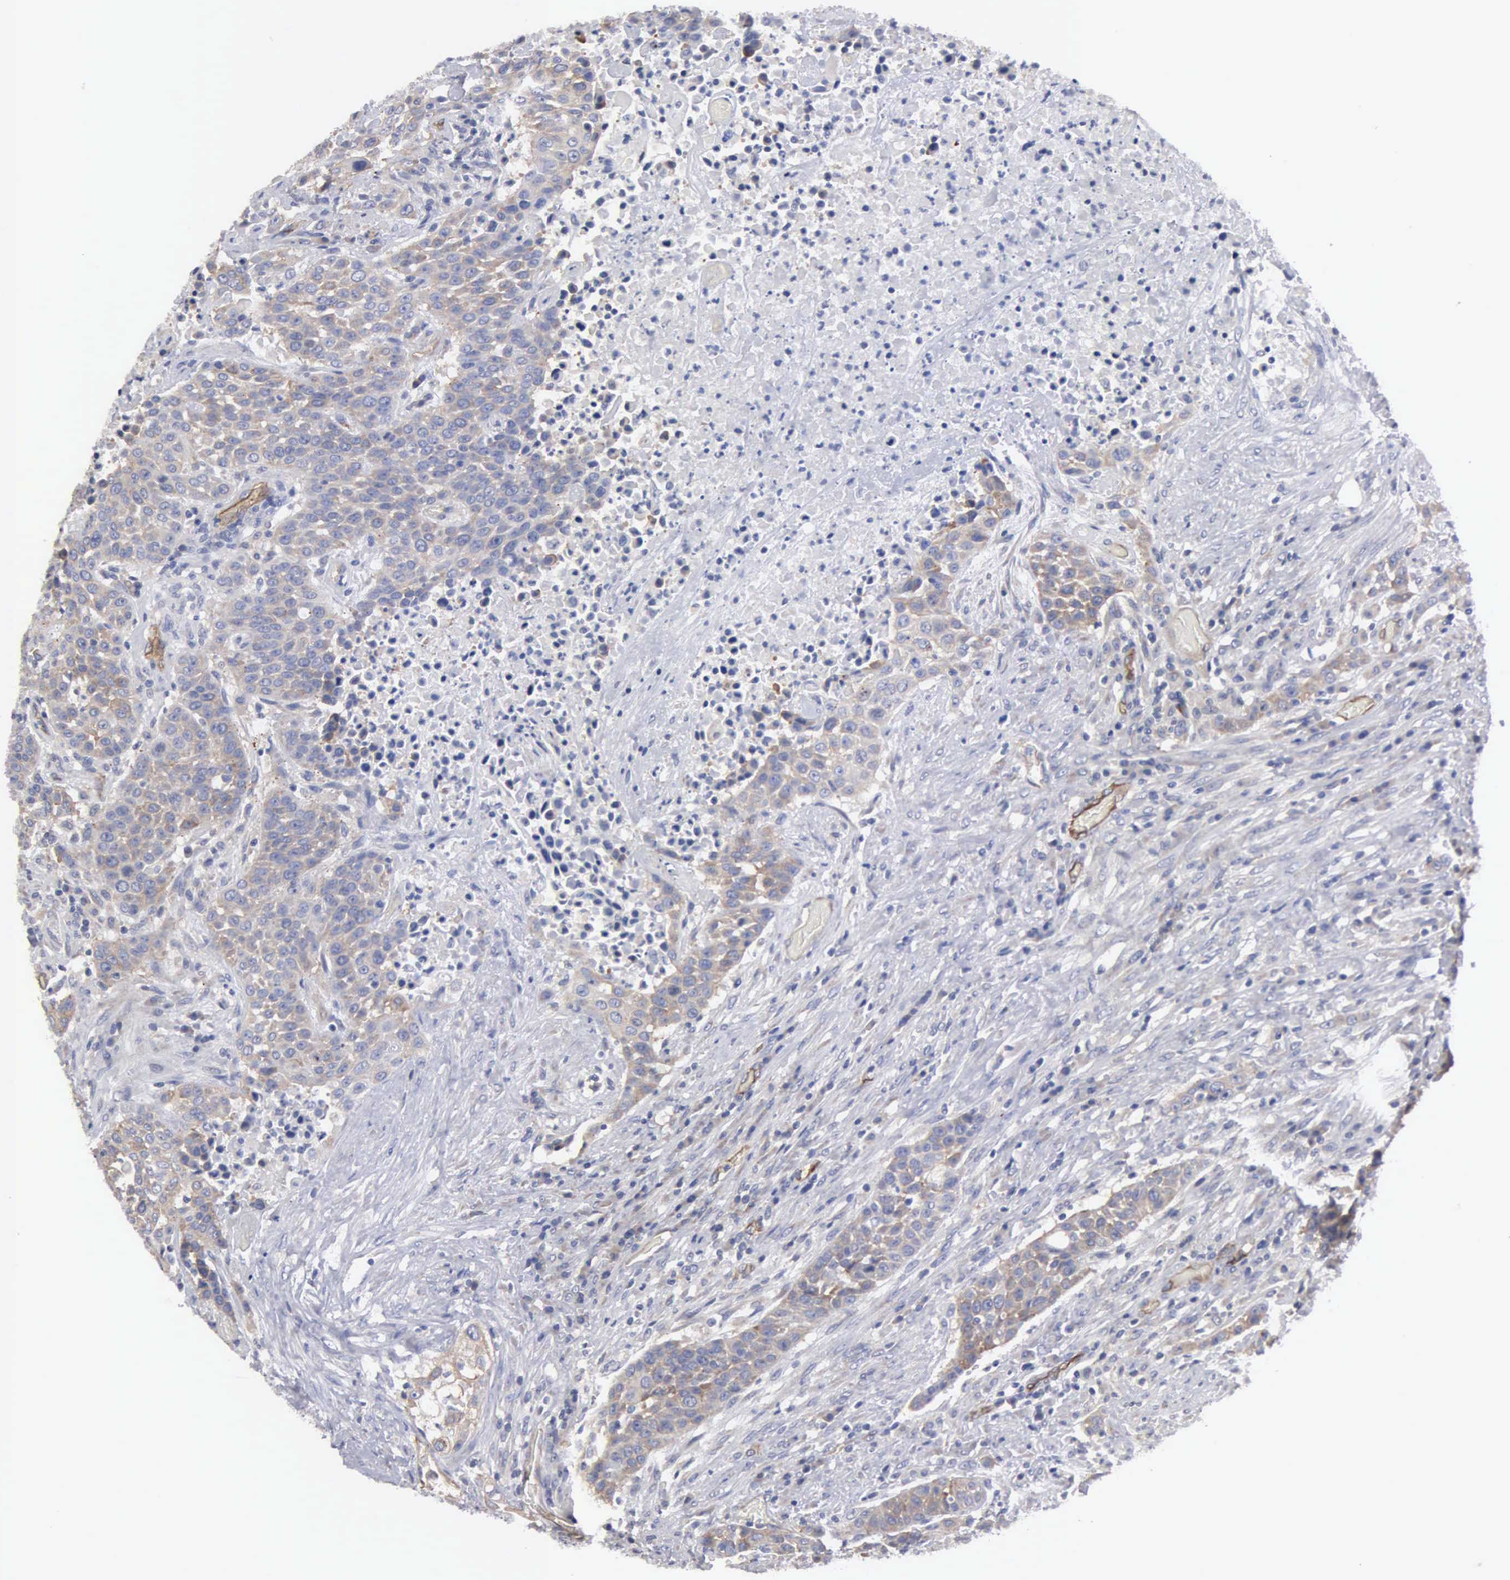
{"staining": {"intensity": "weak", "quantity": "25%-75%", "location": "cytoplasmic/membranous"}, "tissue": "urothelial cancer", "cell_type": "Tumor cells", "image_type": "cancer", "snomed": [{"axis": "morphology", "description": "Urothelial carcinoma, High grade"}, {"axis": "topography", "description": "Urinary bladder"}], "caption": "High-grade urothelial carcinoma stained for a protein reveals weak cytoplasmic/membranous positivity in tumor cells.", "gene": "RDX", "patient": {"sex": "male", "age": 74}}